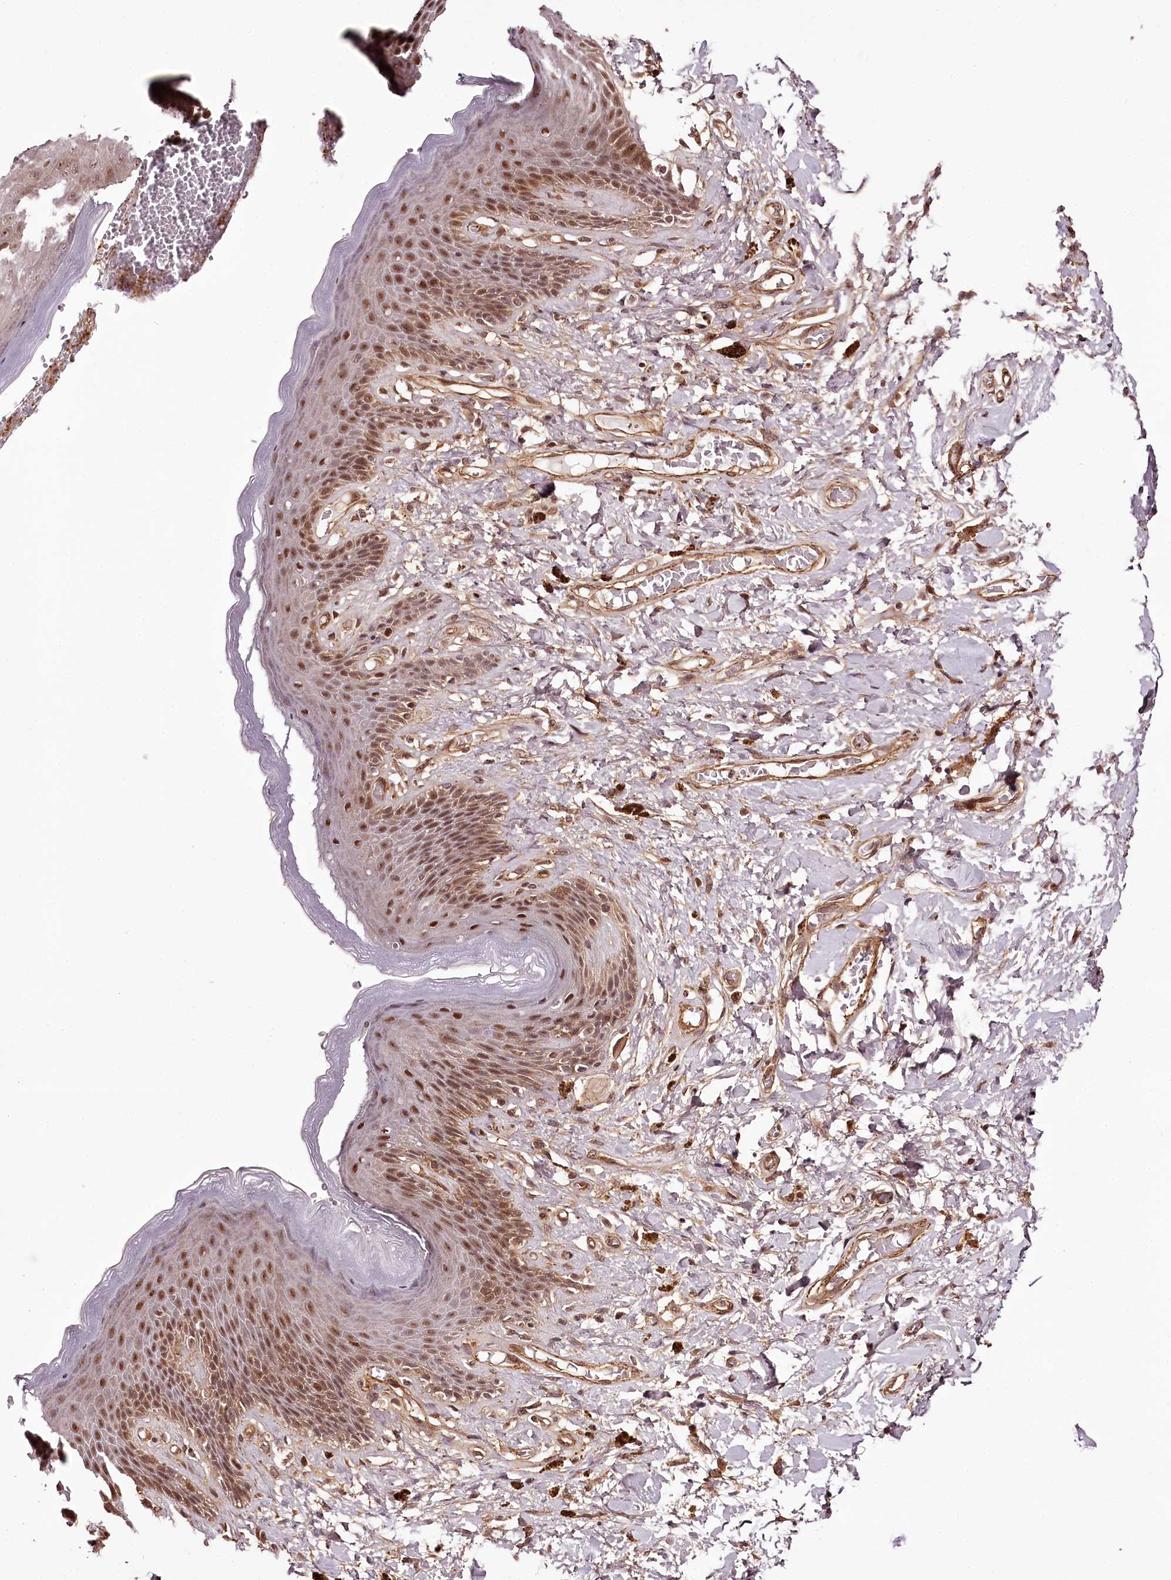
{"staining": {"intensity": "moderate", "quantity": ">75%", "location": "cytoplasmic/membranous,nuclear"}, "tissue": "skin", "cell_type": "Epidermal cells", "image_type": "normal", "snomed": [{"axis": "morphology", "description": "Normal tissue, NOS"}, {"axis": "topography", "description": "Anal"}], "caption": "Skin stained with DAB (3,3'-diaminobenzidine) immunohistochemistry demonstrates medium levels of moderate cytoplasmic/membranous,nuclear staining in approximately >75% of epidermal cells.", "gene": "TTC33", "patient": {"sex": "female", "age": 78}}